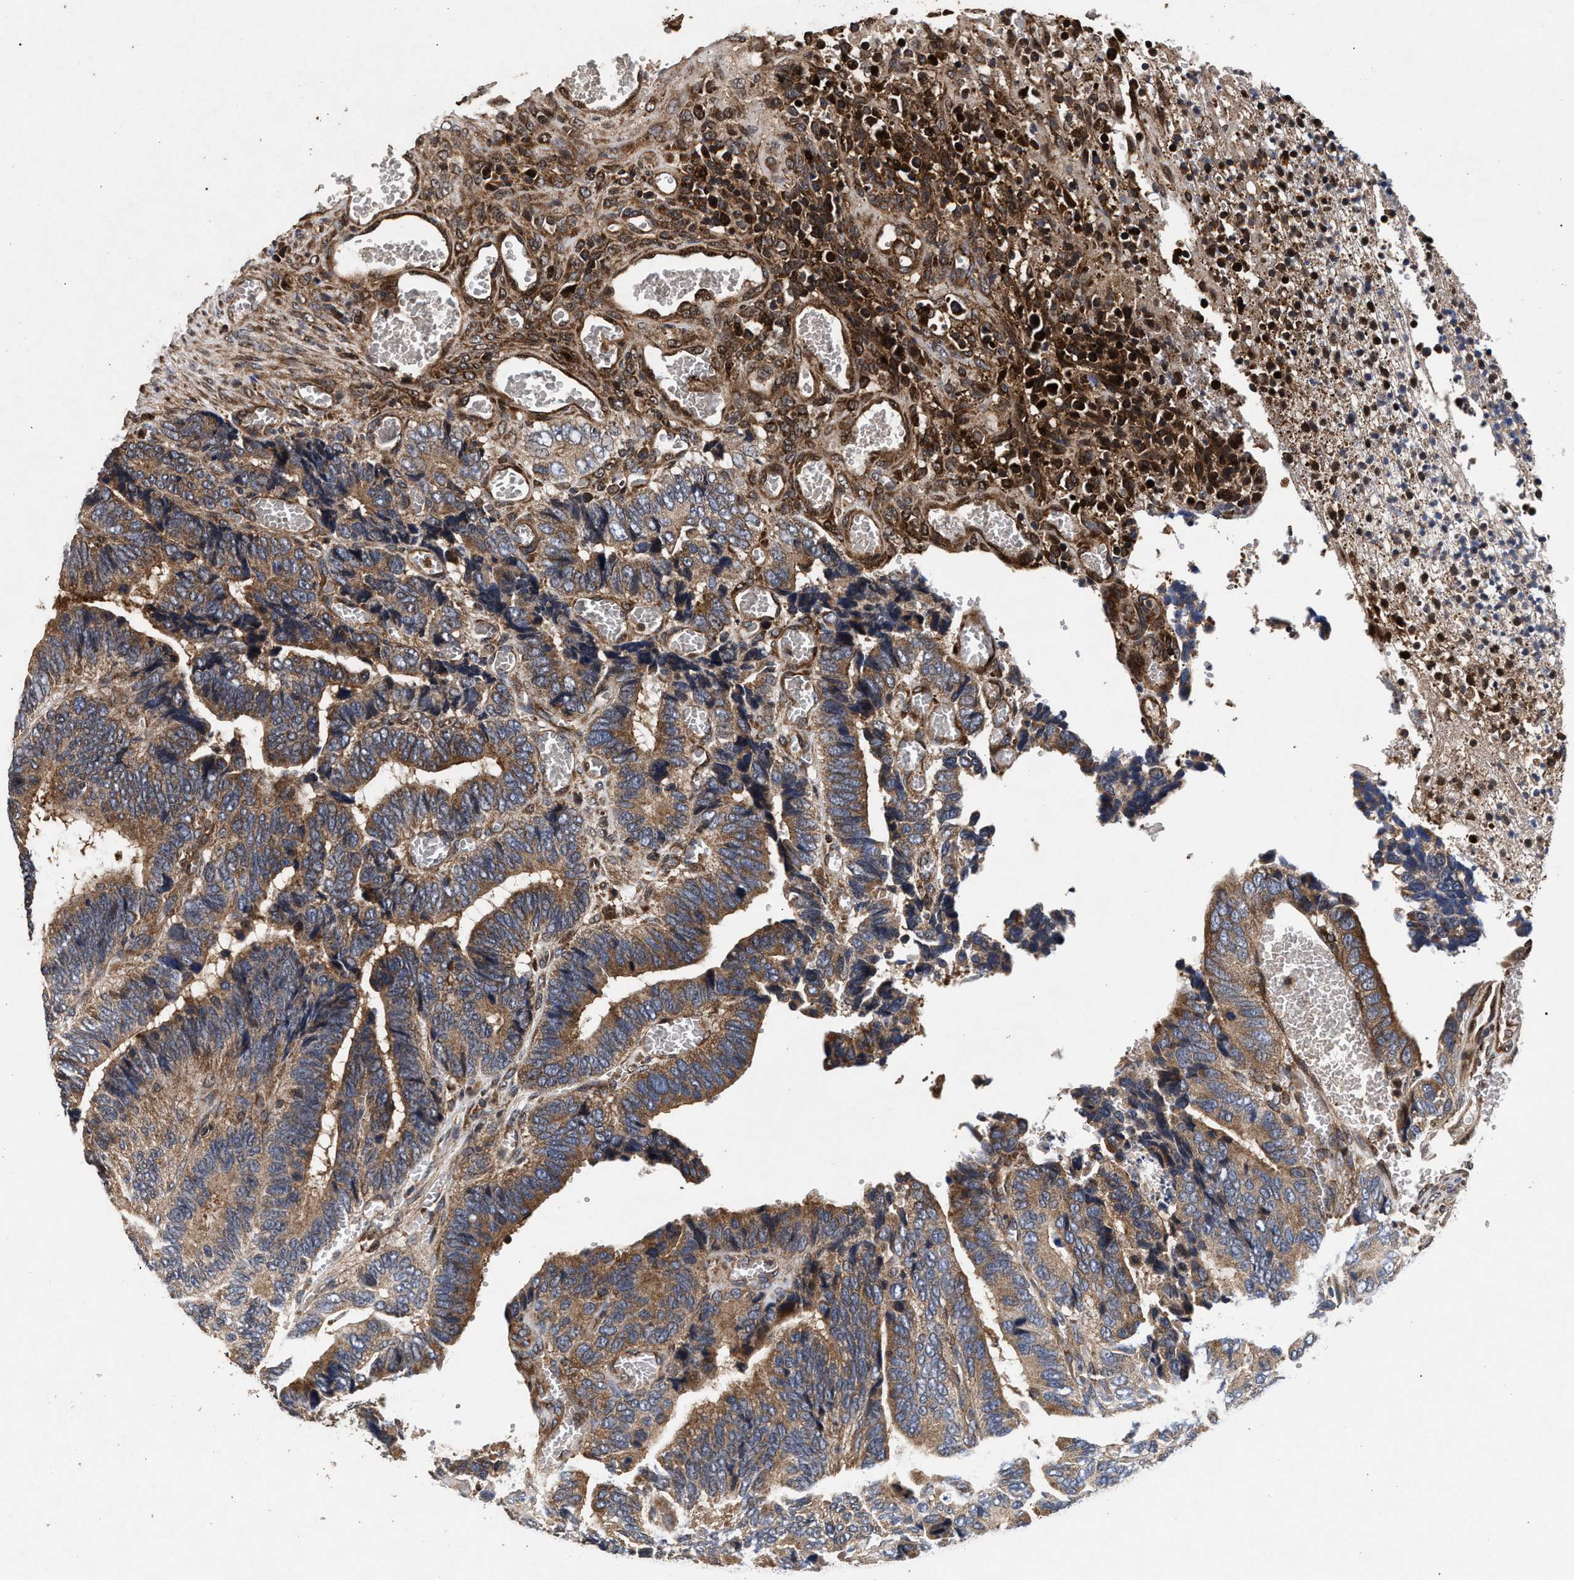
{"staining": {"intensity": "moderate", "quantity": ">75%", "location": "cytoplasmic/membranous"}, "tissue": "colorectal cancer", "cell_type": "Tumor cells", "image_type": "cancer", "snomed": [{"axis": "morphology", "description": "Adenocarcinoma, NOS"}, {"axis": "topography", "description": "Colon"}], "caption": "Immunohistochemistry of human colorectal cancer exhibits medium levels of moderate cytoplasmic/membranous staining in about >75% of tumor cells. (Brightfield microscopy of DAB IHC at high magnification).", "gene": "NFKB2", "patient": {"sex": "male", "age": 72}}